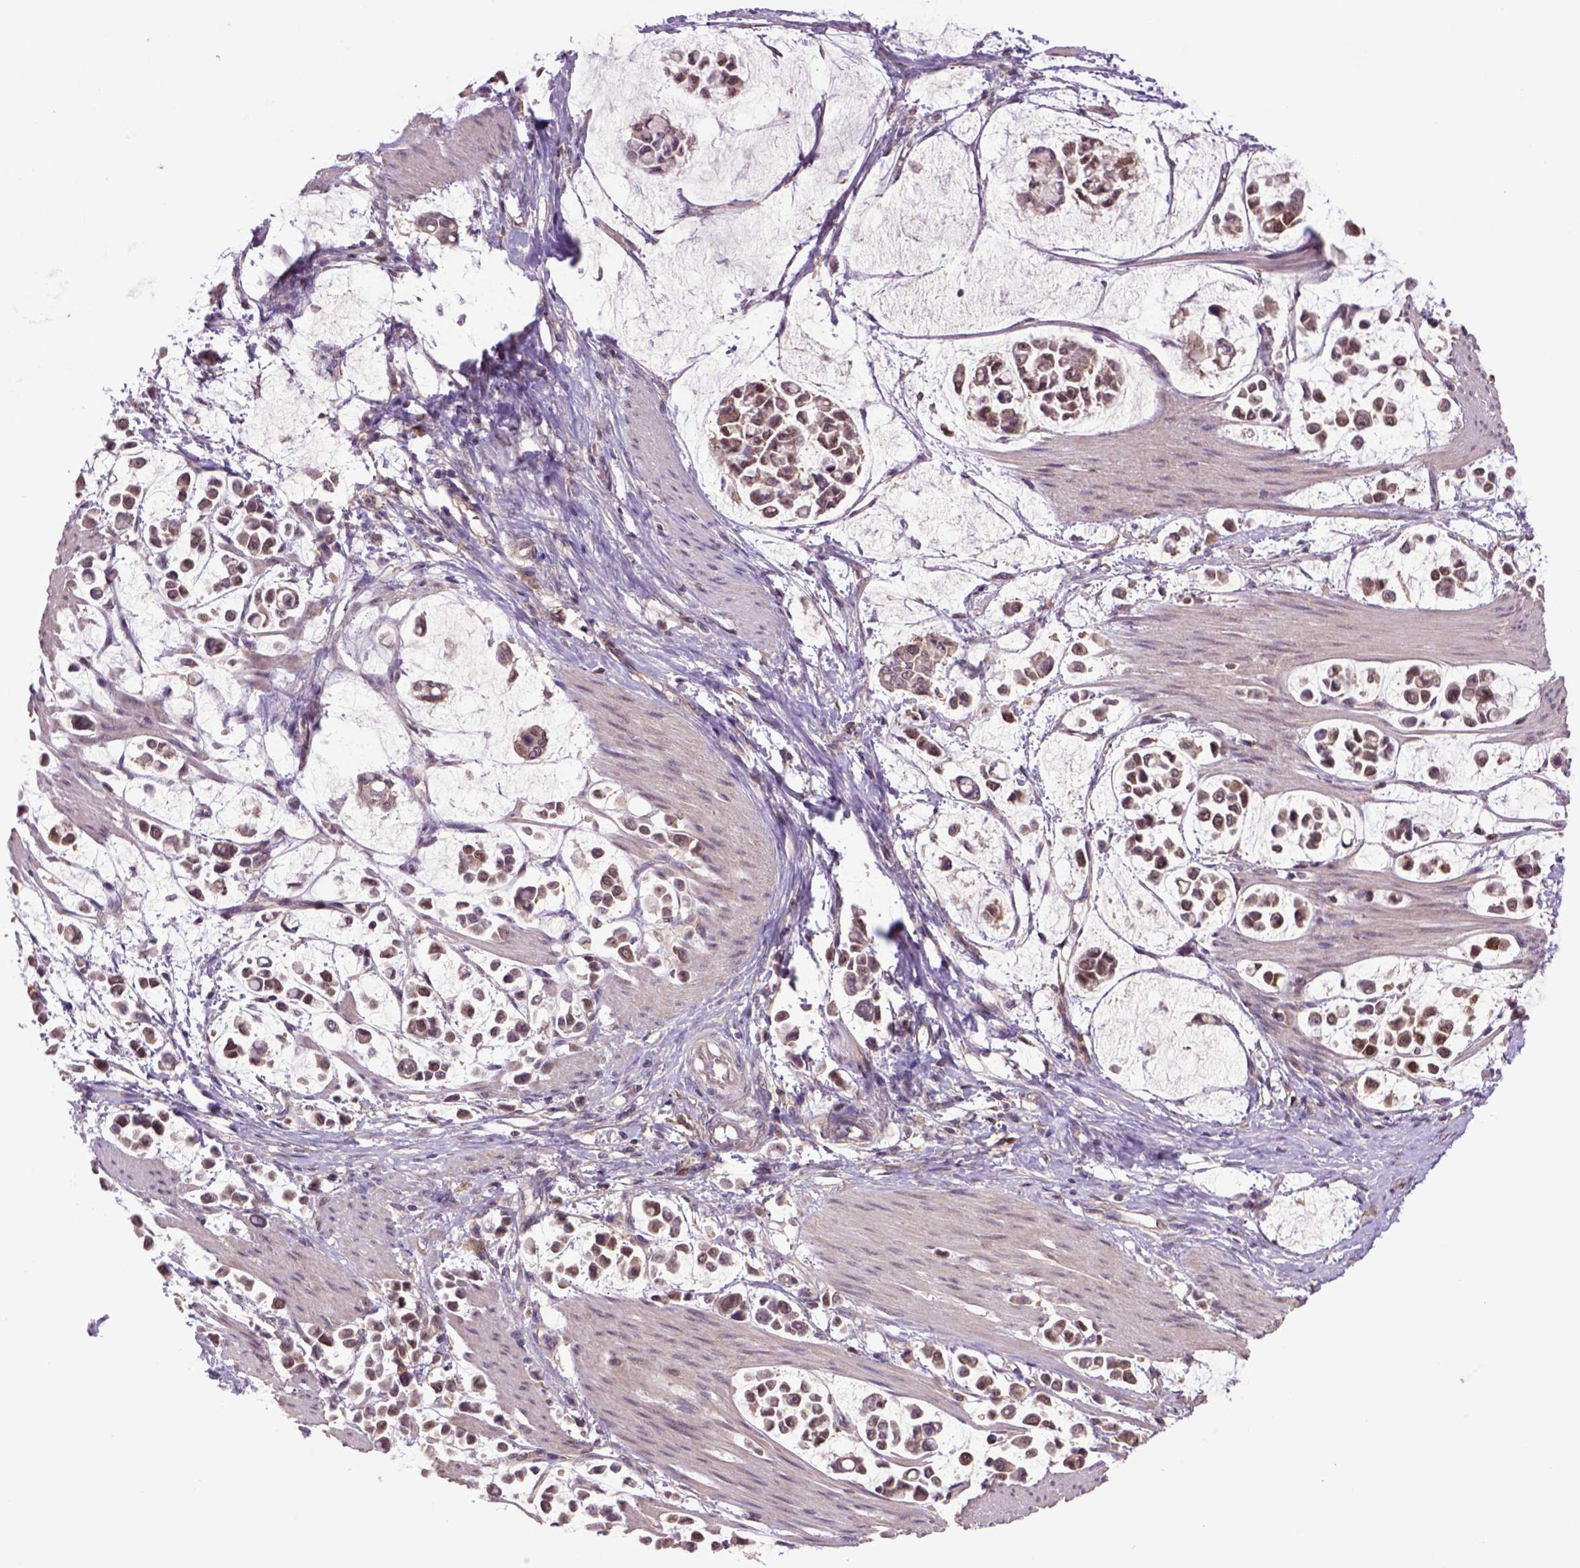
{"staining": {"intensity": "moderate", "quantity": ">75%", "location": "cytoplasmic/membranous,nuclear"}, "tissue": "stomach cancer", "cell_type": "Tumor cells", "image_type": "cancer", "snomed": [{"axis": "morphology", "description": "Adenocarcinoma, NOS"}, {"axis": "topography", "description": "Stomach"}], "caption": "Human stomach cancer stained for a protein (brown) displays moderate cytoplasmic/membranous and nuclear positive staining in about >75% of tumor cells.", "gene": "HSPBP1", "patient": {"sex": "male", "age": 82}}